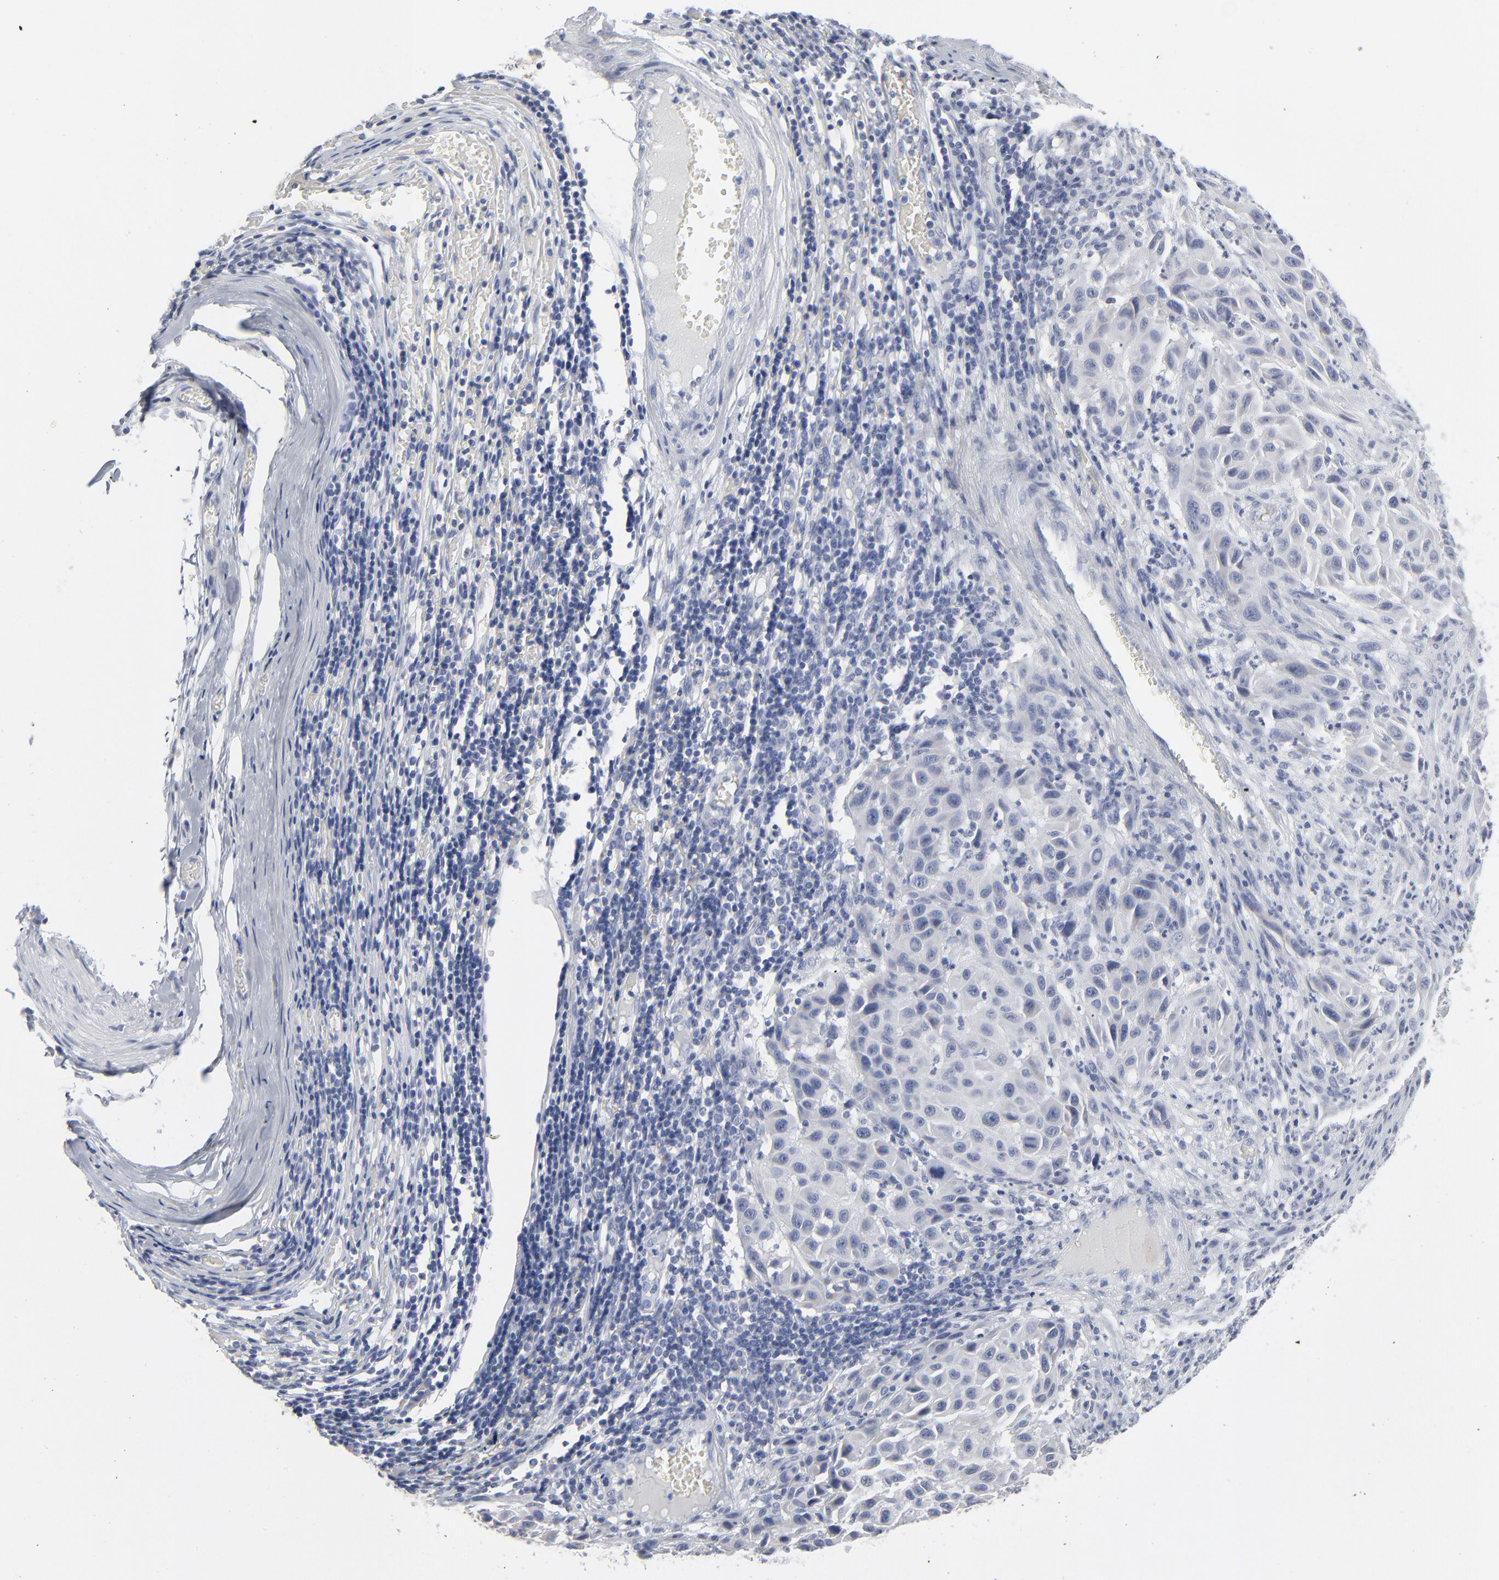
{"staining": {"intensity": "negative", "quantity": "none", "location": "none"}, "tissue": "melanoma", "cell_type": "Tumor cells", "image_type": "cancer", "snomed": [{"axis": "morphology", "description": "Malignant melanoma, Metastatic site"}, {"axis": "topography", "description": "Lymph node"}], "caption": "Immunohistochemical staining of melanoma reveals no significant expression in tumor cells. (DAB immunohistochemistry (IHC) with hematoxylin counter stain).", "gene": "PAGE1", "patient": {"sex": "male", "age": 61}}